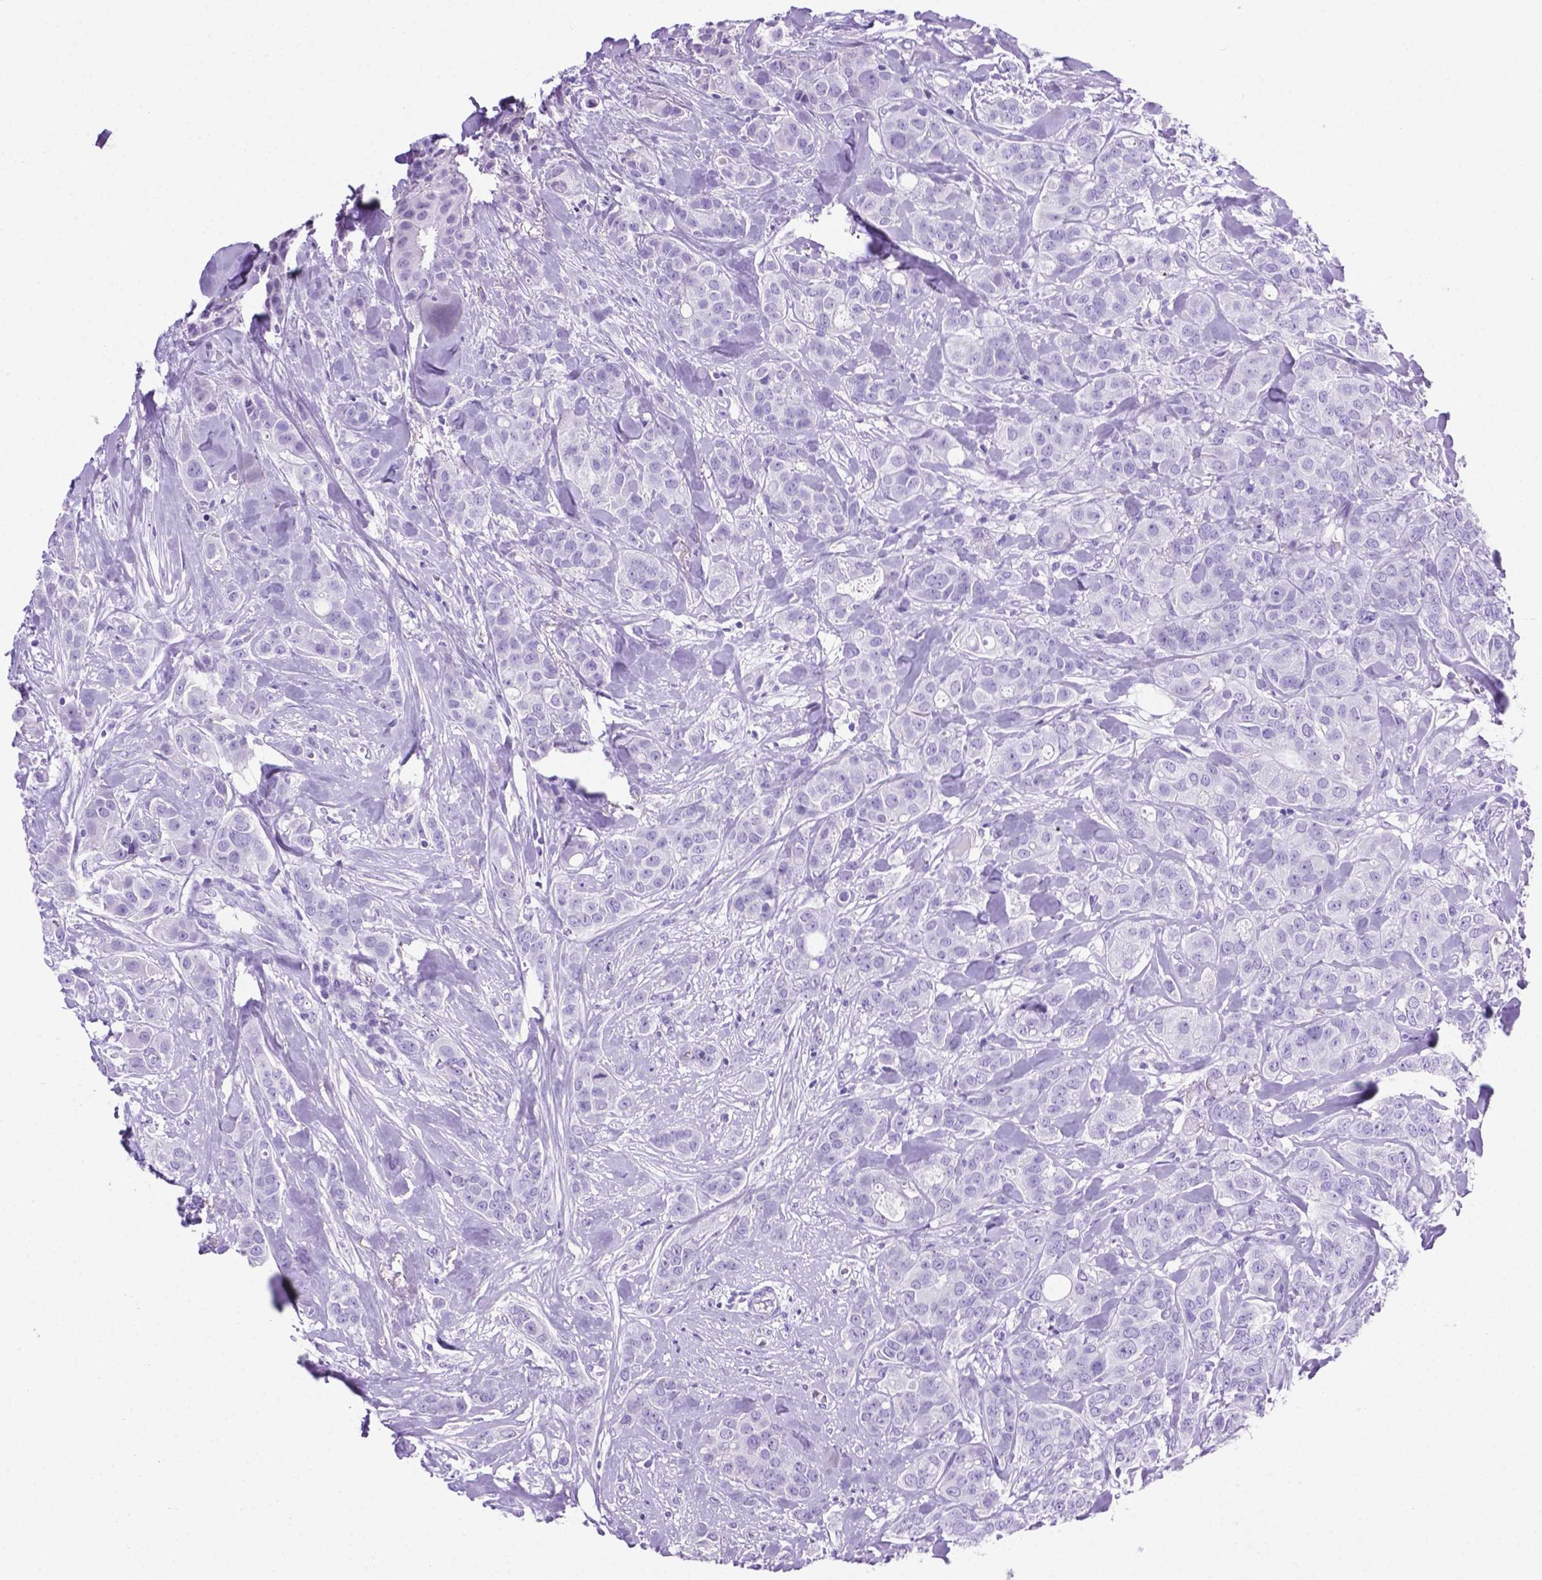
{"staining": {"intensity": "negative", "quantity": "none", "location": "none"}, "tissue": "breast cancer", "cell_type": "Tumor cells", "image_type": "cancer", "snomed": [{"axis": "morphology", "description": "Duct carcinoma"}, {"axis": "topography", "description": "Breast"}], "caption": "Human breast cancer stained for a protein using IHC demonstrates no positivity in tumor cells.", "gene": "C17orf107", "patient": {"sex": "female", "age": 43}}